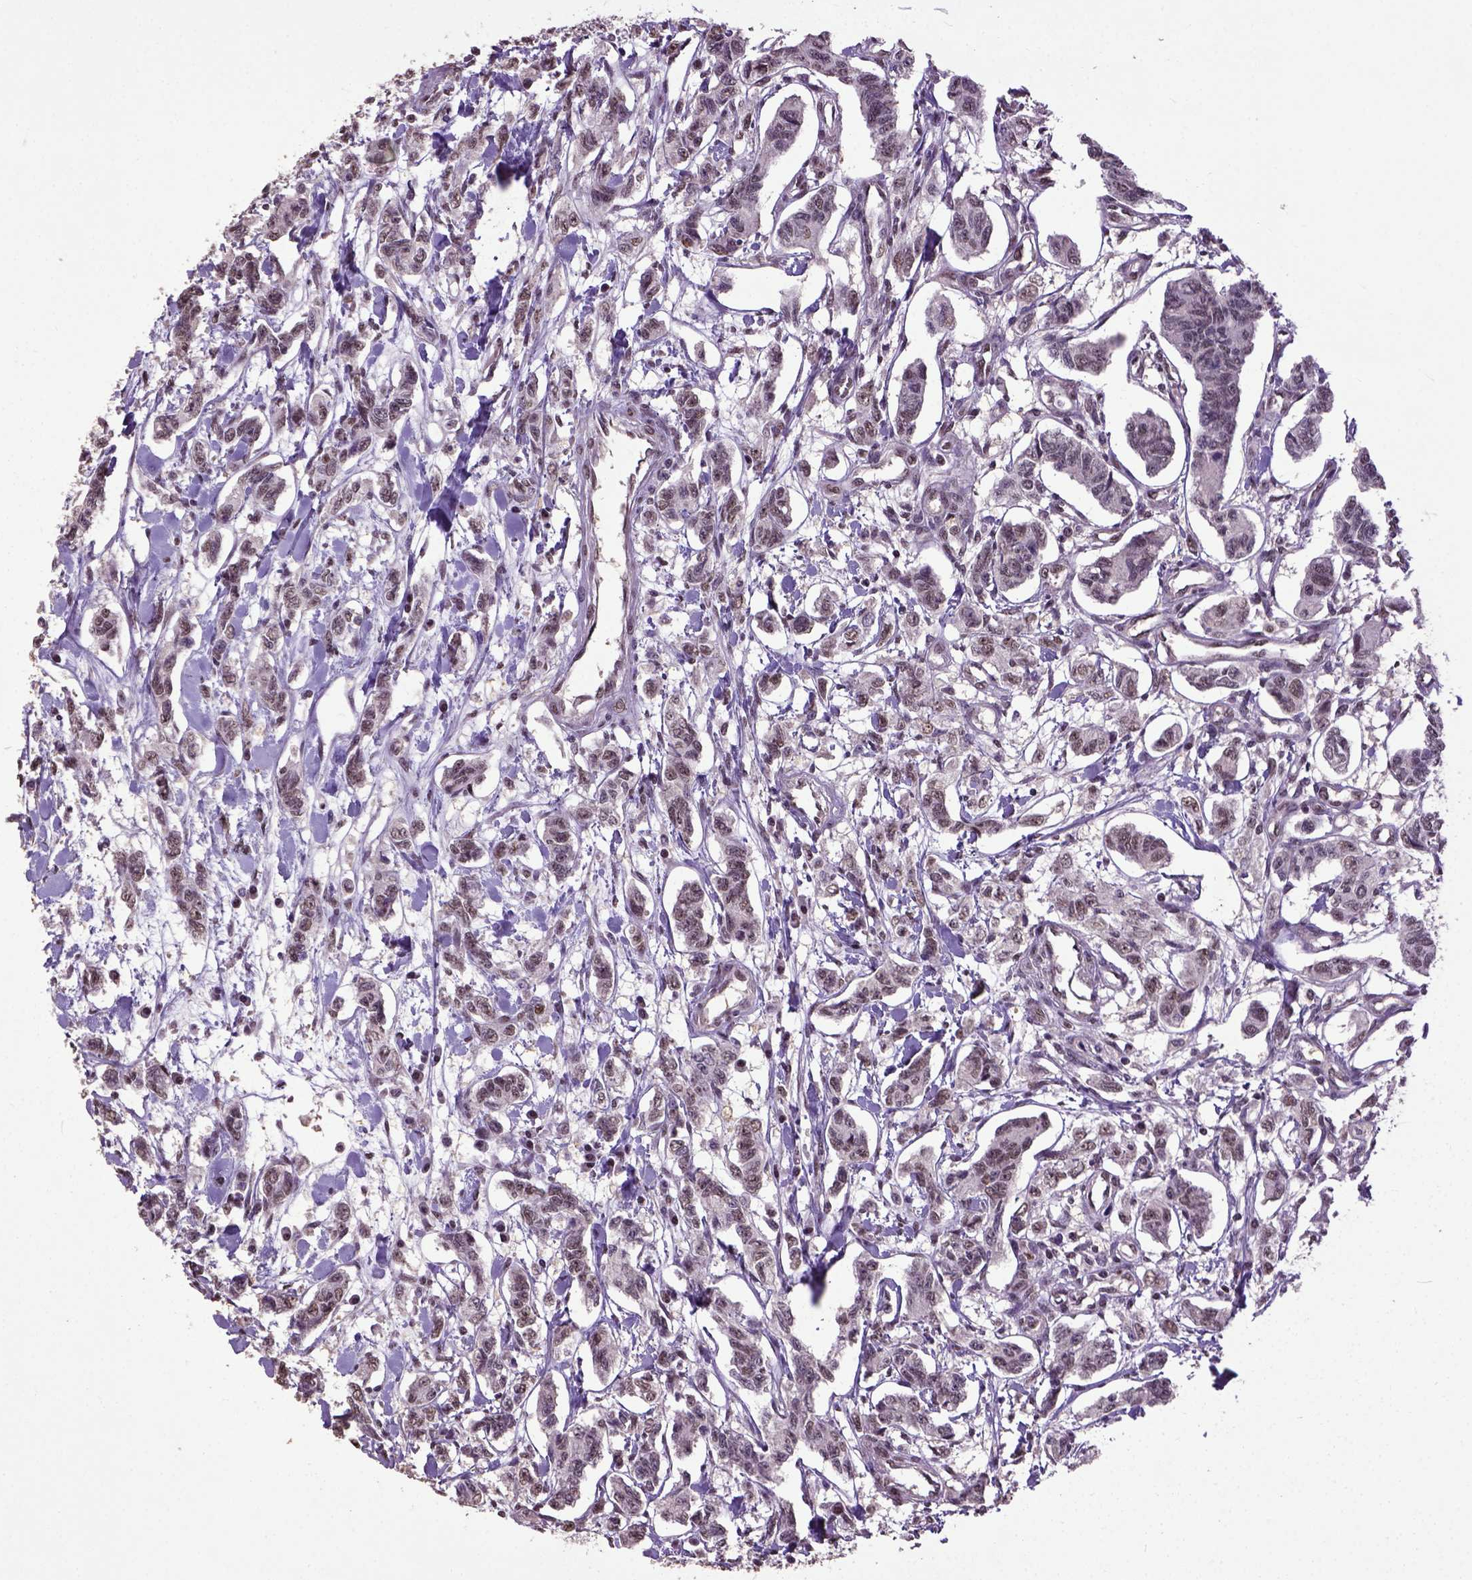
{"staining": {"intensity": "moderate", "quantity": "<25%", "location": "nuclear"}, "tissue": "carcinoid", "cell_type": "Tumor cells", "image_type": "cancer", "snomed": [{"axis": "morphology", "description": "Carcinoid, malignant, NOS"}, {"axis": "topography", "description": "Kidney"}], "caption": "Carcinoid stained for a protein exhibits moderate nuclear positivity in tumor cells. (DAB = brown stain, brightfield microscopy at high magnification).", "gene": "UBA3", "patient": {"sex": "female", "age": 41}}